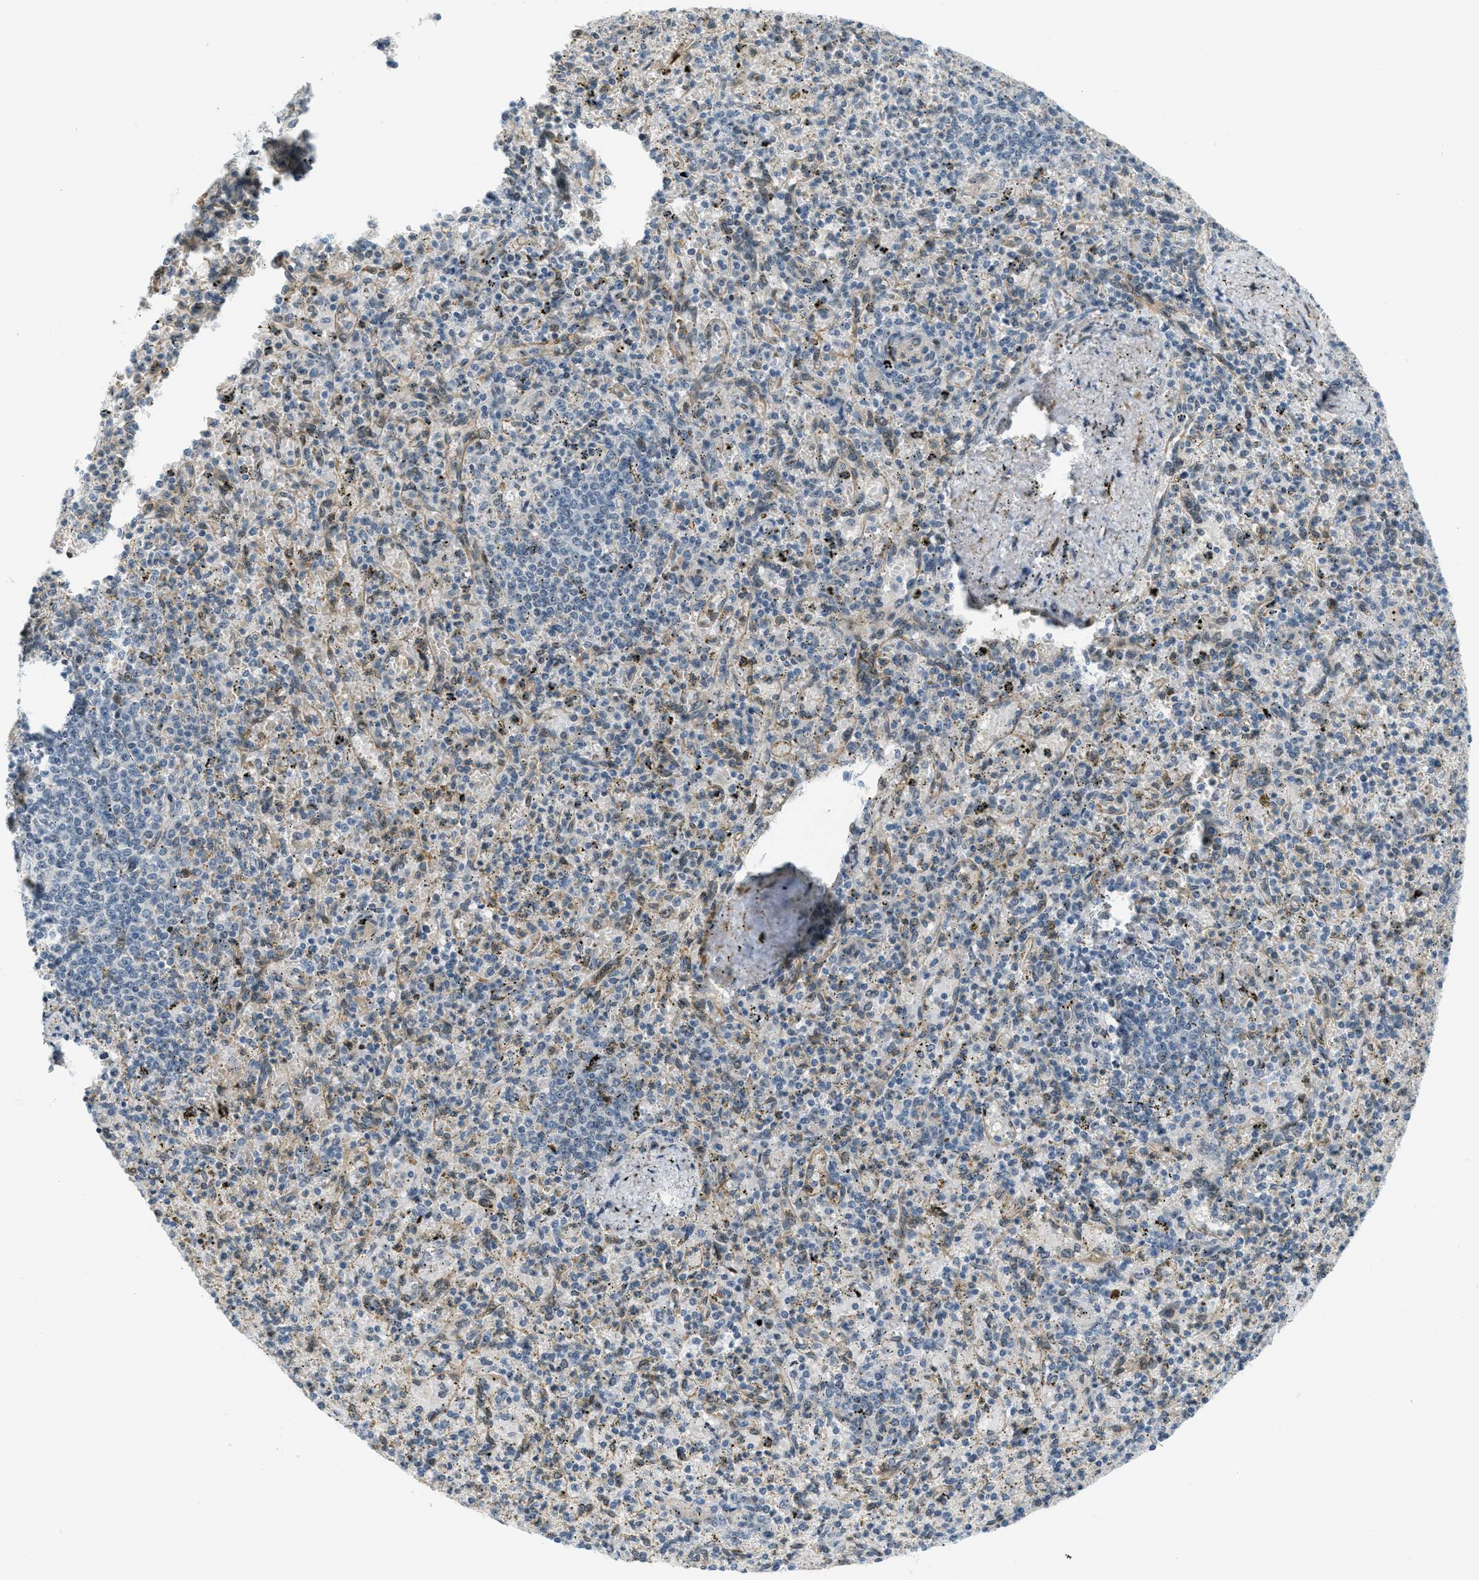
{"staining": {"intensity": "moderate", "quantity": "<25%", "location": "nuclear"}, "tissue": "spleen", "cell_type": "Cells in red pulp", "image_type": "normal", "snomed": [{"axis": "morphology", "description": "Normal tissue, NOS"}, {"axis": "topography", "description": "Spleen"}], "caption": "Spleen stained with immunohistochemistry (IHC) shows moderate nuclear staining in about <25% of cells in red pulp.", "gene": "ZDHHC23", "patient": {"sex": "male", "age": 72}}